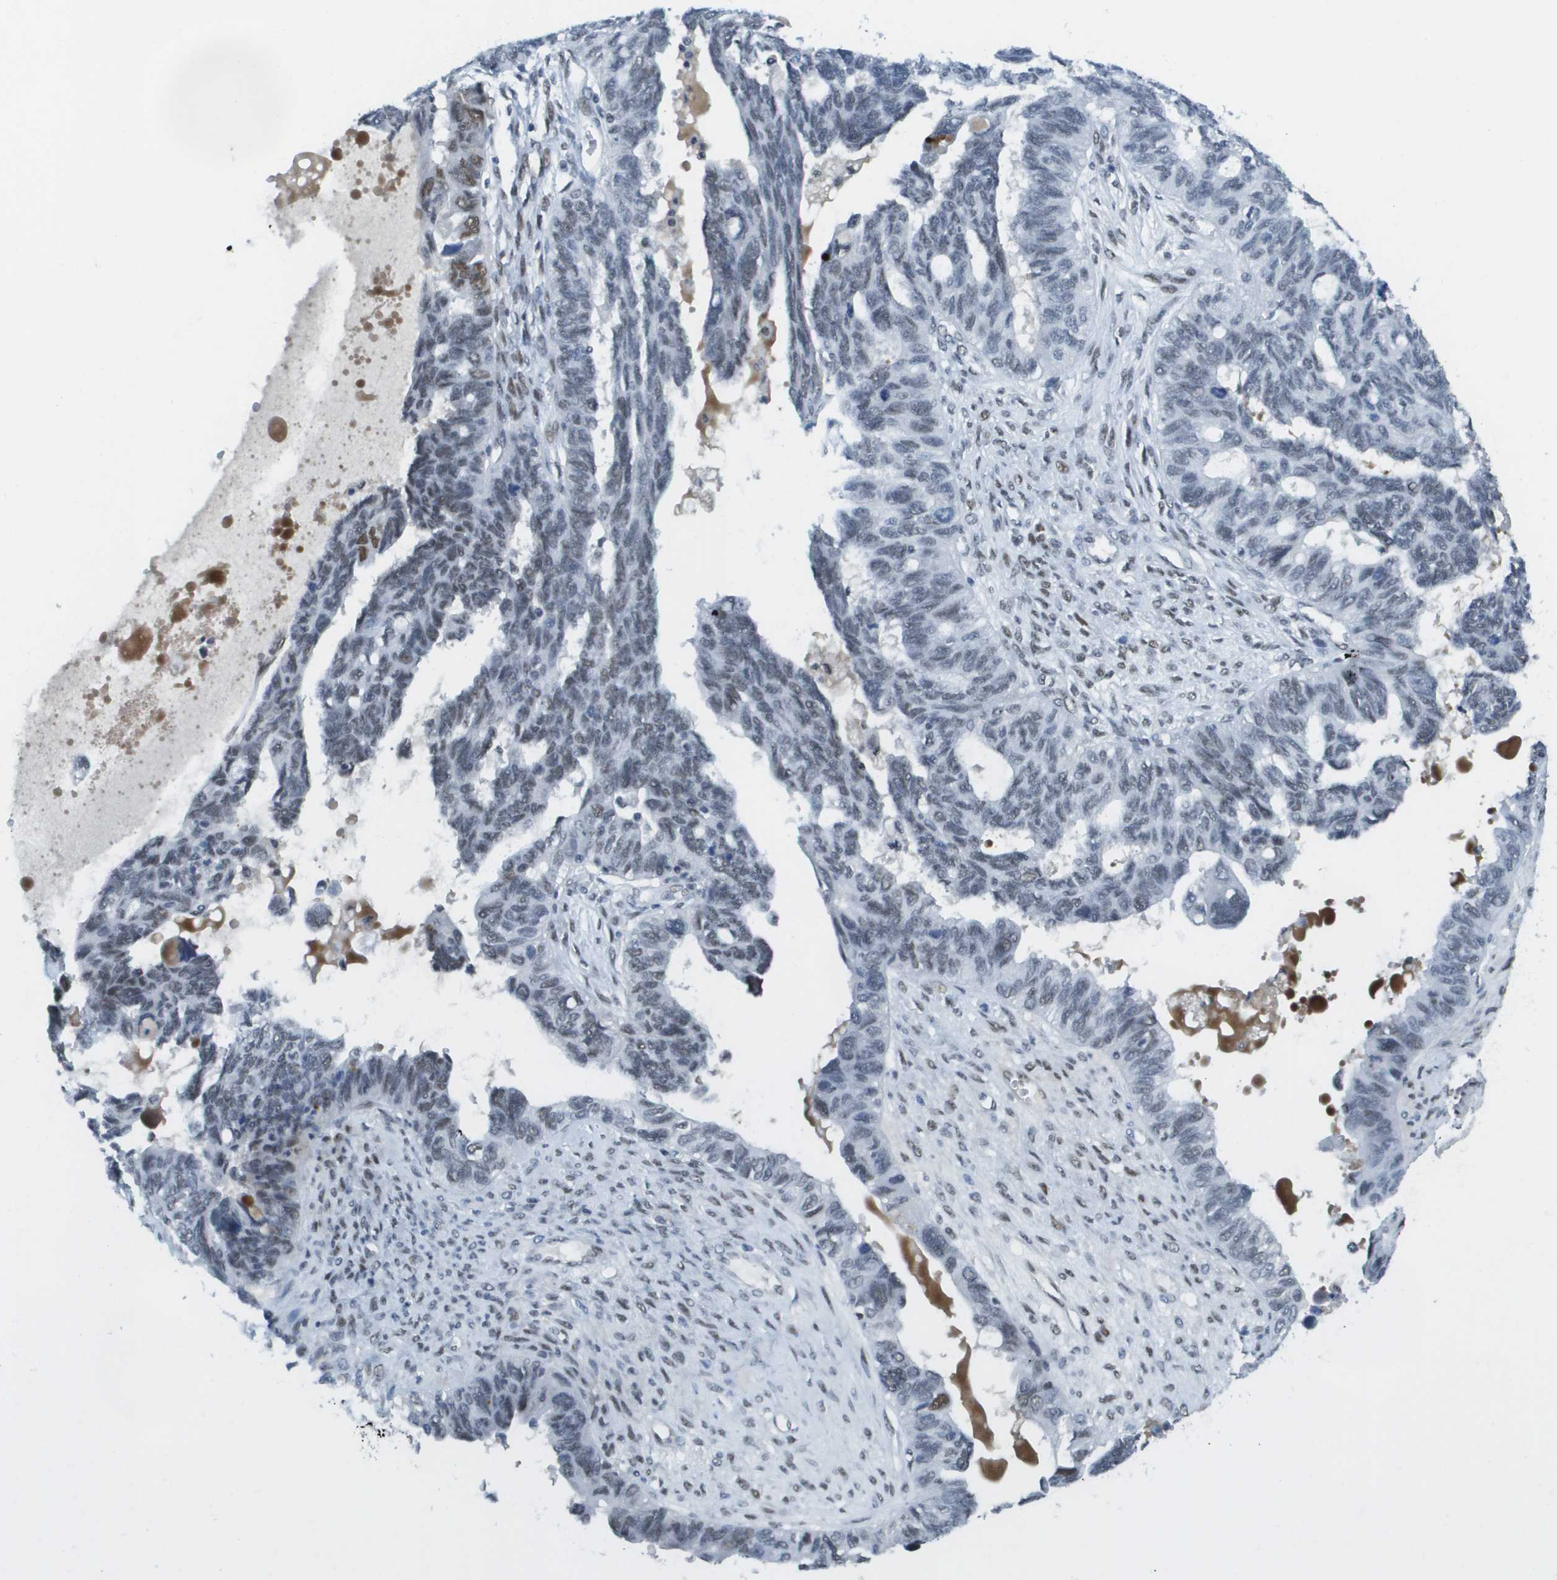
{"staining": {"intensity": "weak", "quantity": "<25%", "location": "nuclear"}, "tissue": "ovarian cancer", "cell_type": "Tumor cells", "image_type": "cancer", "snomed": [{"axis": "morphology", "description": "Cystadenocarcinoma, serous, NOS"}, {"axis": "topography", "description": "Ovary"}], "caption": "Human ovarian serous cystadenocarcinoma stained for a protein using immunohistochemistry reveals no positivity in tumor cells.", "gene": "TP53RK", "patient": {"sex": "female", "age": 79}}